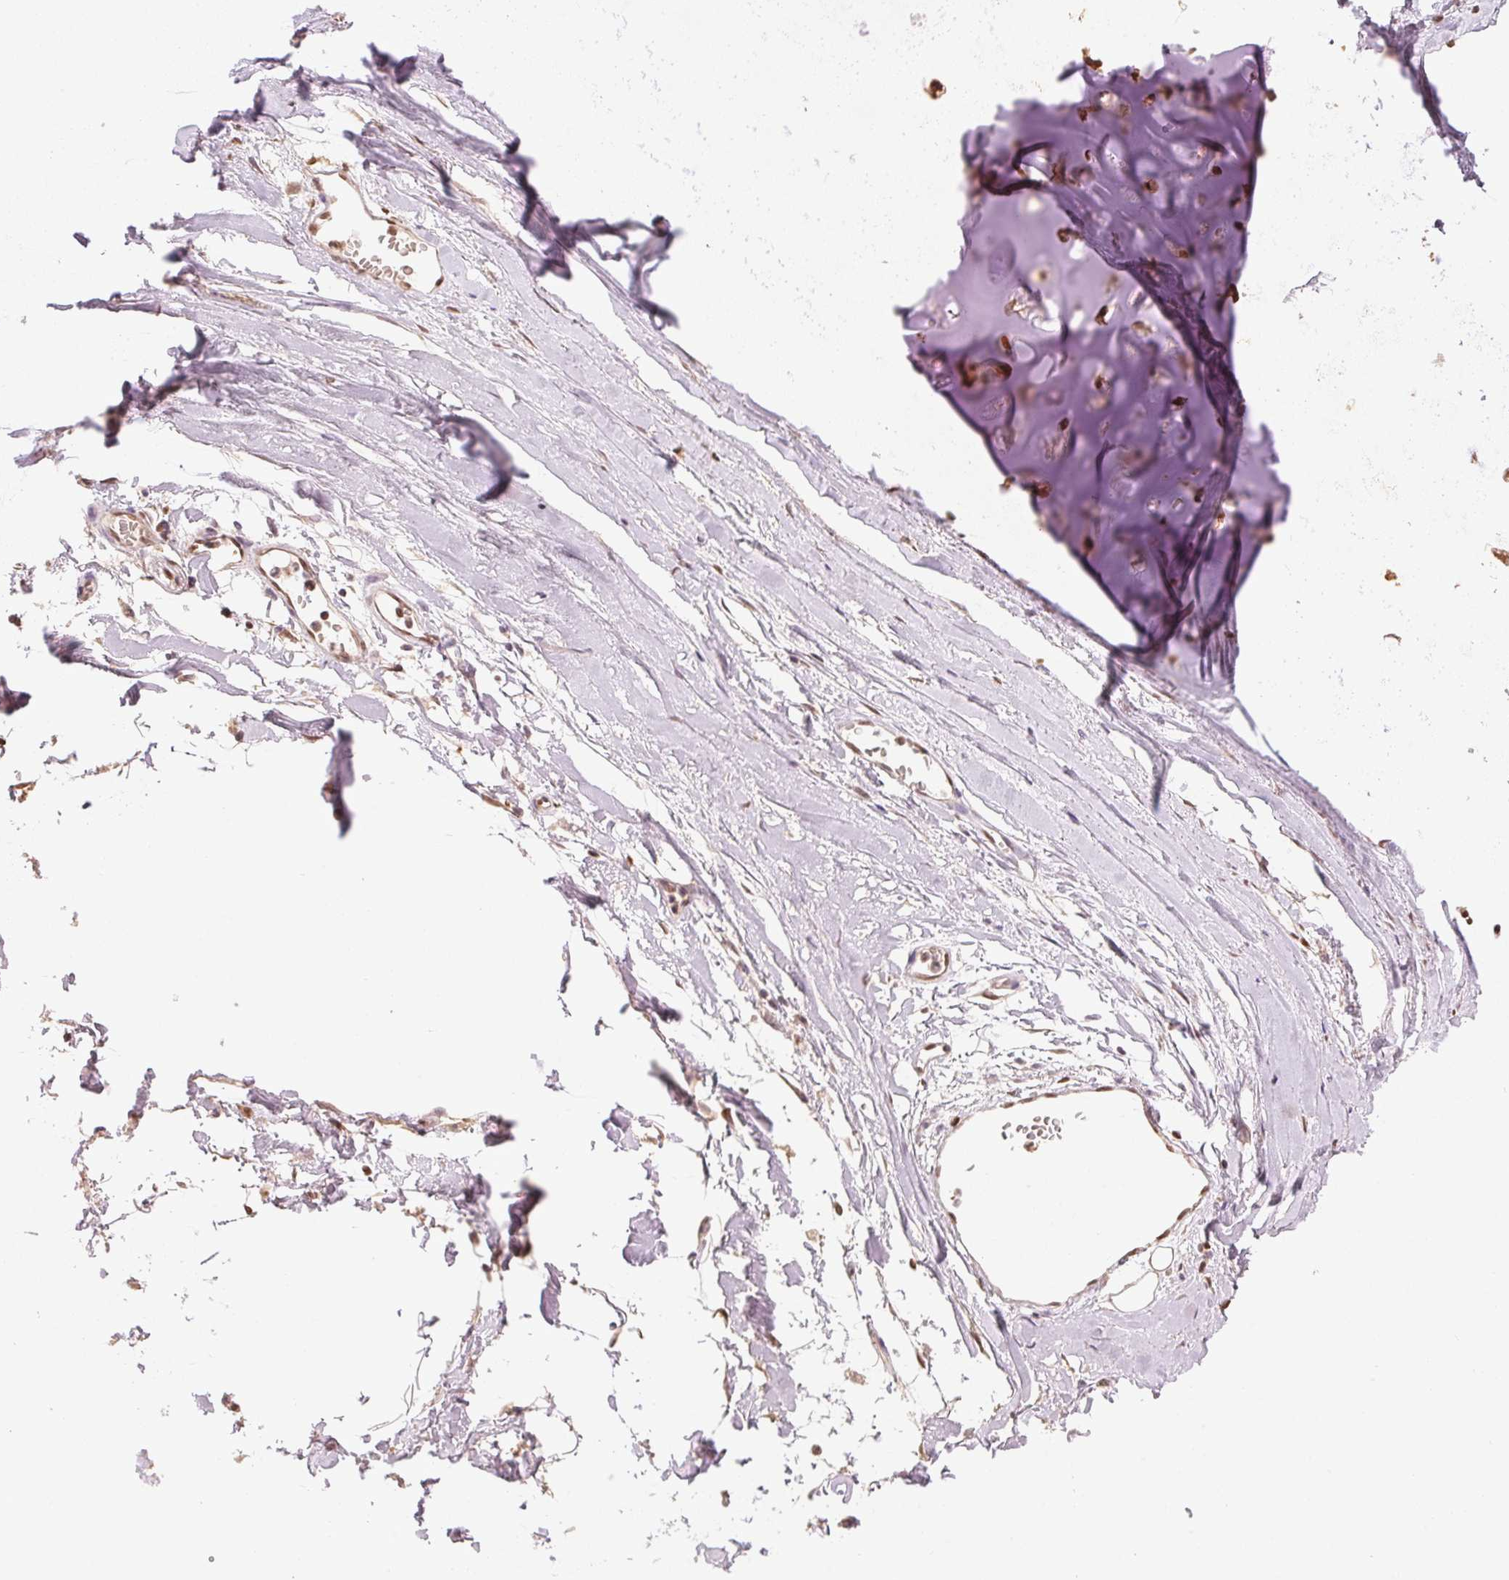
{"staining": {"intensity": "moderate", "quantity": ">75%", "location": "cytoplasmic/membranous,nuclear"}, "tissue": "soft tissue", "cell_type": "Chondrocytes", "image_type": "normal", "snomed": [{"axis": "morphology", "description": "Normal tissue, NOS"}, {"axis": "topography", "description": "Cartilage tissue"}, {"axis": "topography", "description": "Nasopharynx"}, {"axis": "topography", "description": "Thyroid gland"}], "caption": "Soft tissue stained with immunohistochemistry (IHC) exhibits moderate cytoplasmic/membranous,nuclear expression in about >75% of chondrocytes.", "gene": "TPI1", "patient": {"sex": "male", "age": 63}}